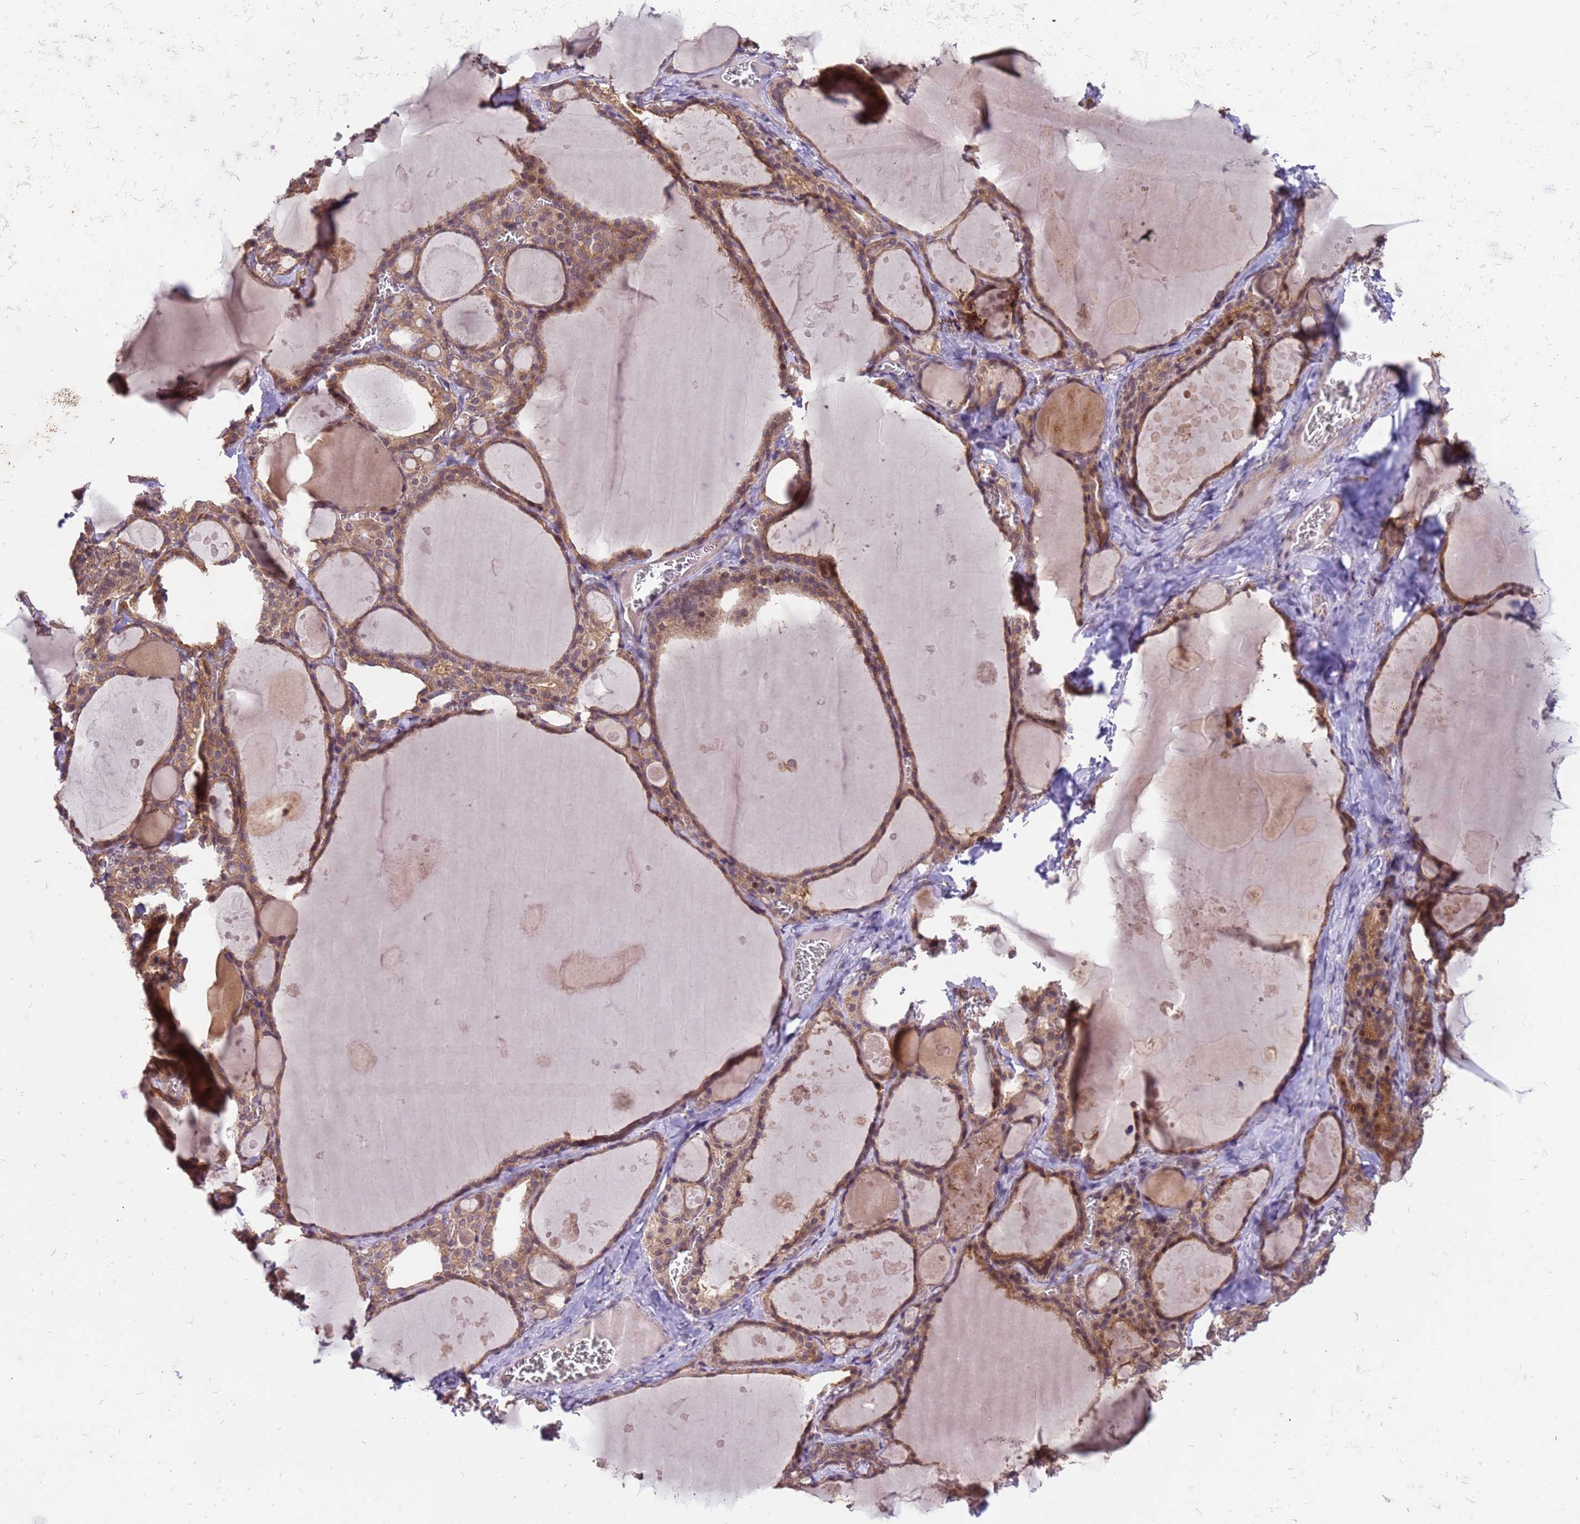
{"staining": {"intensity": "moderate", "quantity": ">75%", "location": "cytoplasmic/membranous"}, "tissue": "thyroid gland", "cell_type": "Glandular cells", "image_type": "normal", "snomed": [{"axis": "morphology", "description": "Normal tissue, NOS"}, {"axis": "topography", "description": "Thyroid gland"}], "caption": "Thyroid gland stained with DAB immunohistochemistry shows medium levels of moderate cytoplasmic/membranous staining in about >75% of glandular cells. (DAB (3,3'-diaminobenzidine) = brown stain, brightfield microscopy at high magnification).", "gene": "PPP2CA", "patient": {"sex": "male", "age": 56}}